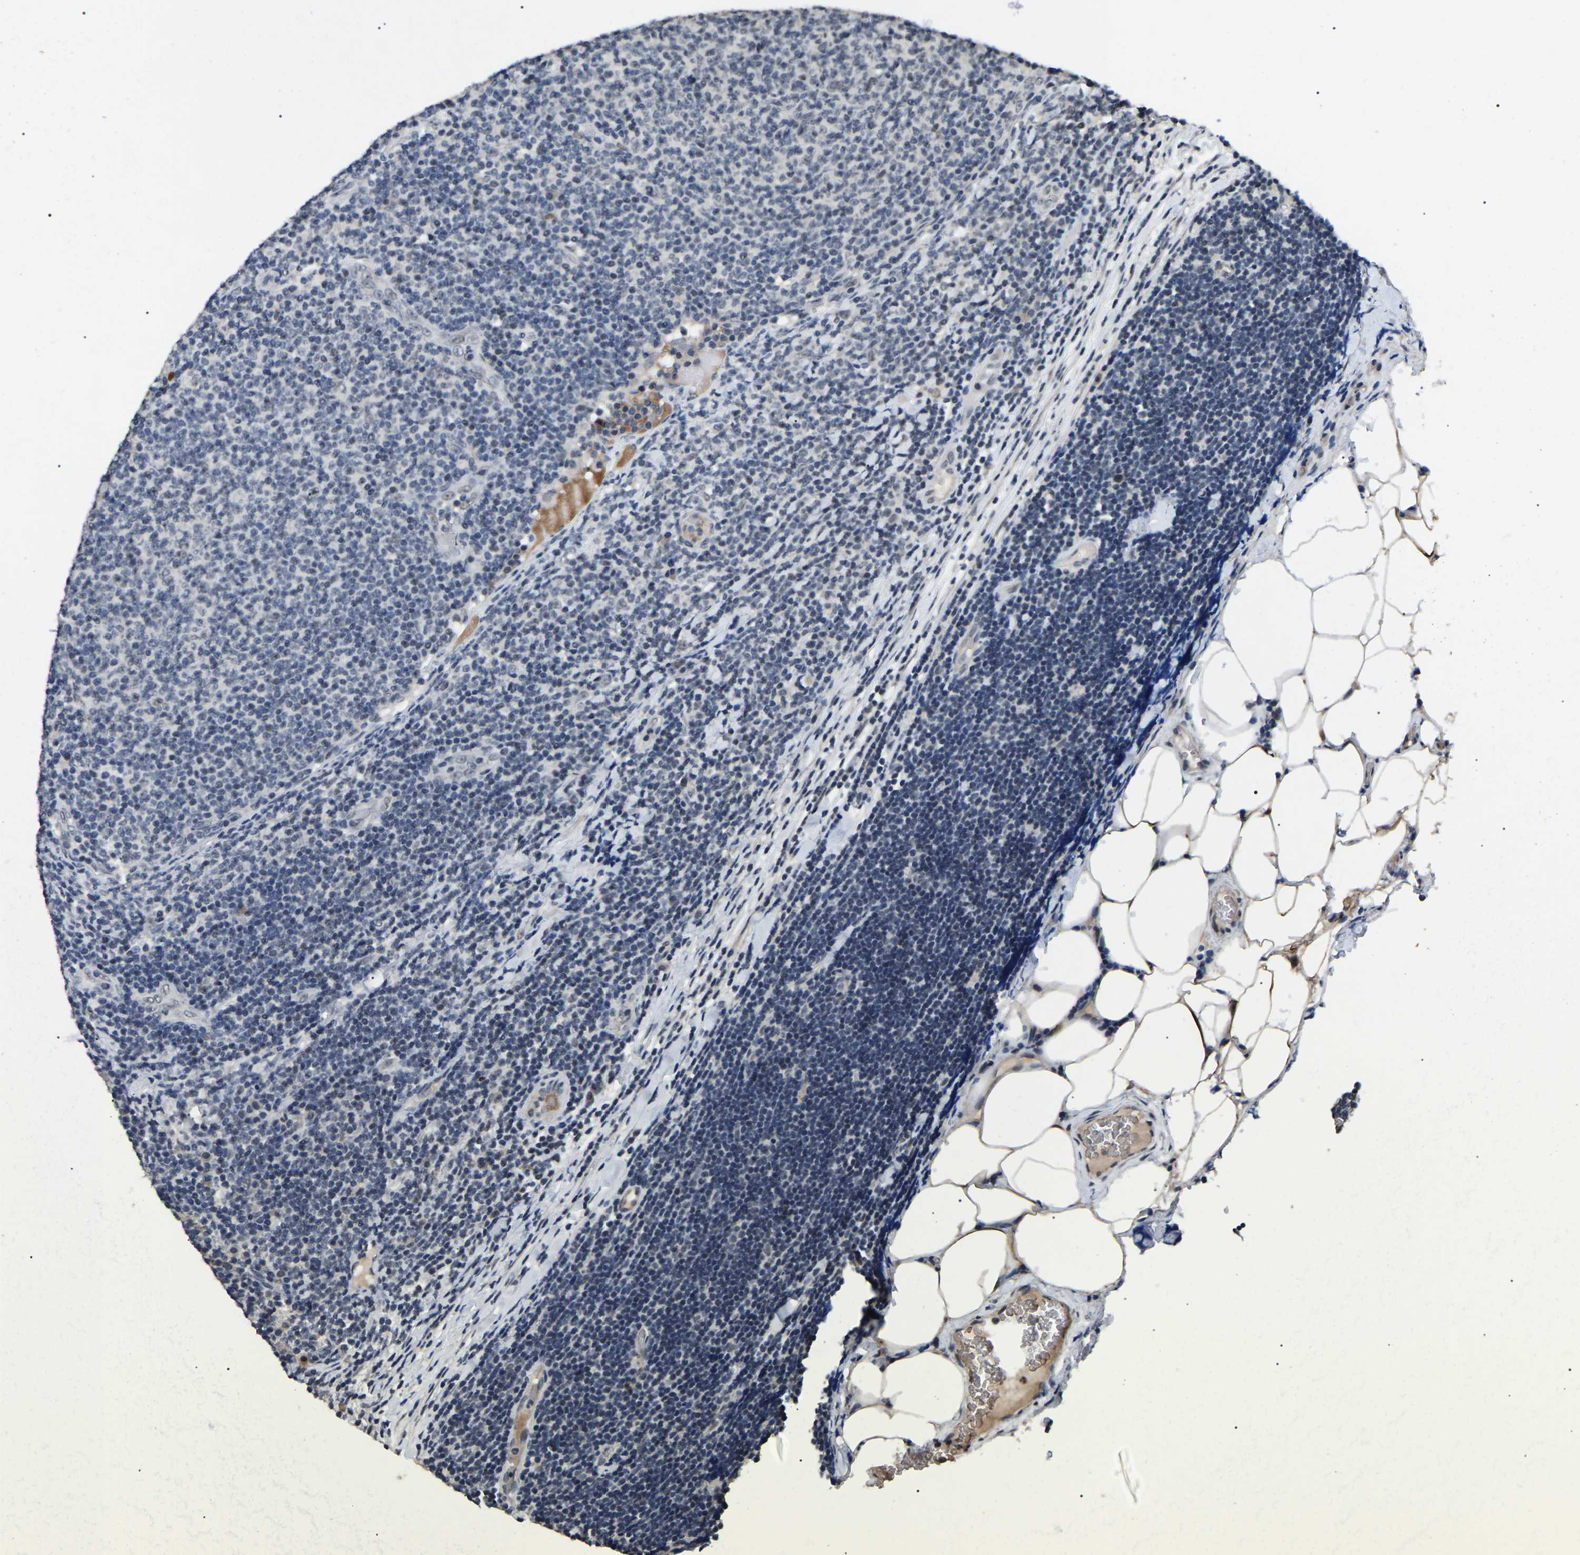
{"staining": {"intensity": "negative", "quantity": "none", "location": "none"}, "tissue": "lymphoma", "cell_type": "Tumor cells", "image_type": "cancer", "snomed": [{"axis": "morphology", "description": "Malignant lymphoma, non-Hodgkin's type, Low grade"}, {"axis": "topography", "description": "Lymph node"}], "caption": "Immunohistochemistry of human malignant lymphoma, non-Hodgkin's type (low-grade) demonstrates no expression in tumor cells. (DAB immunohistochemistry with hematoxylin counter stain).", "gene": "PPM1E", "patient": {"sex": "male", "age": 66}}